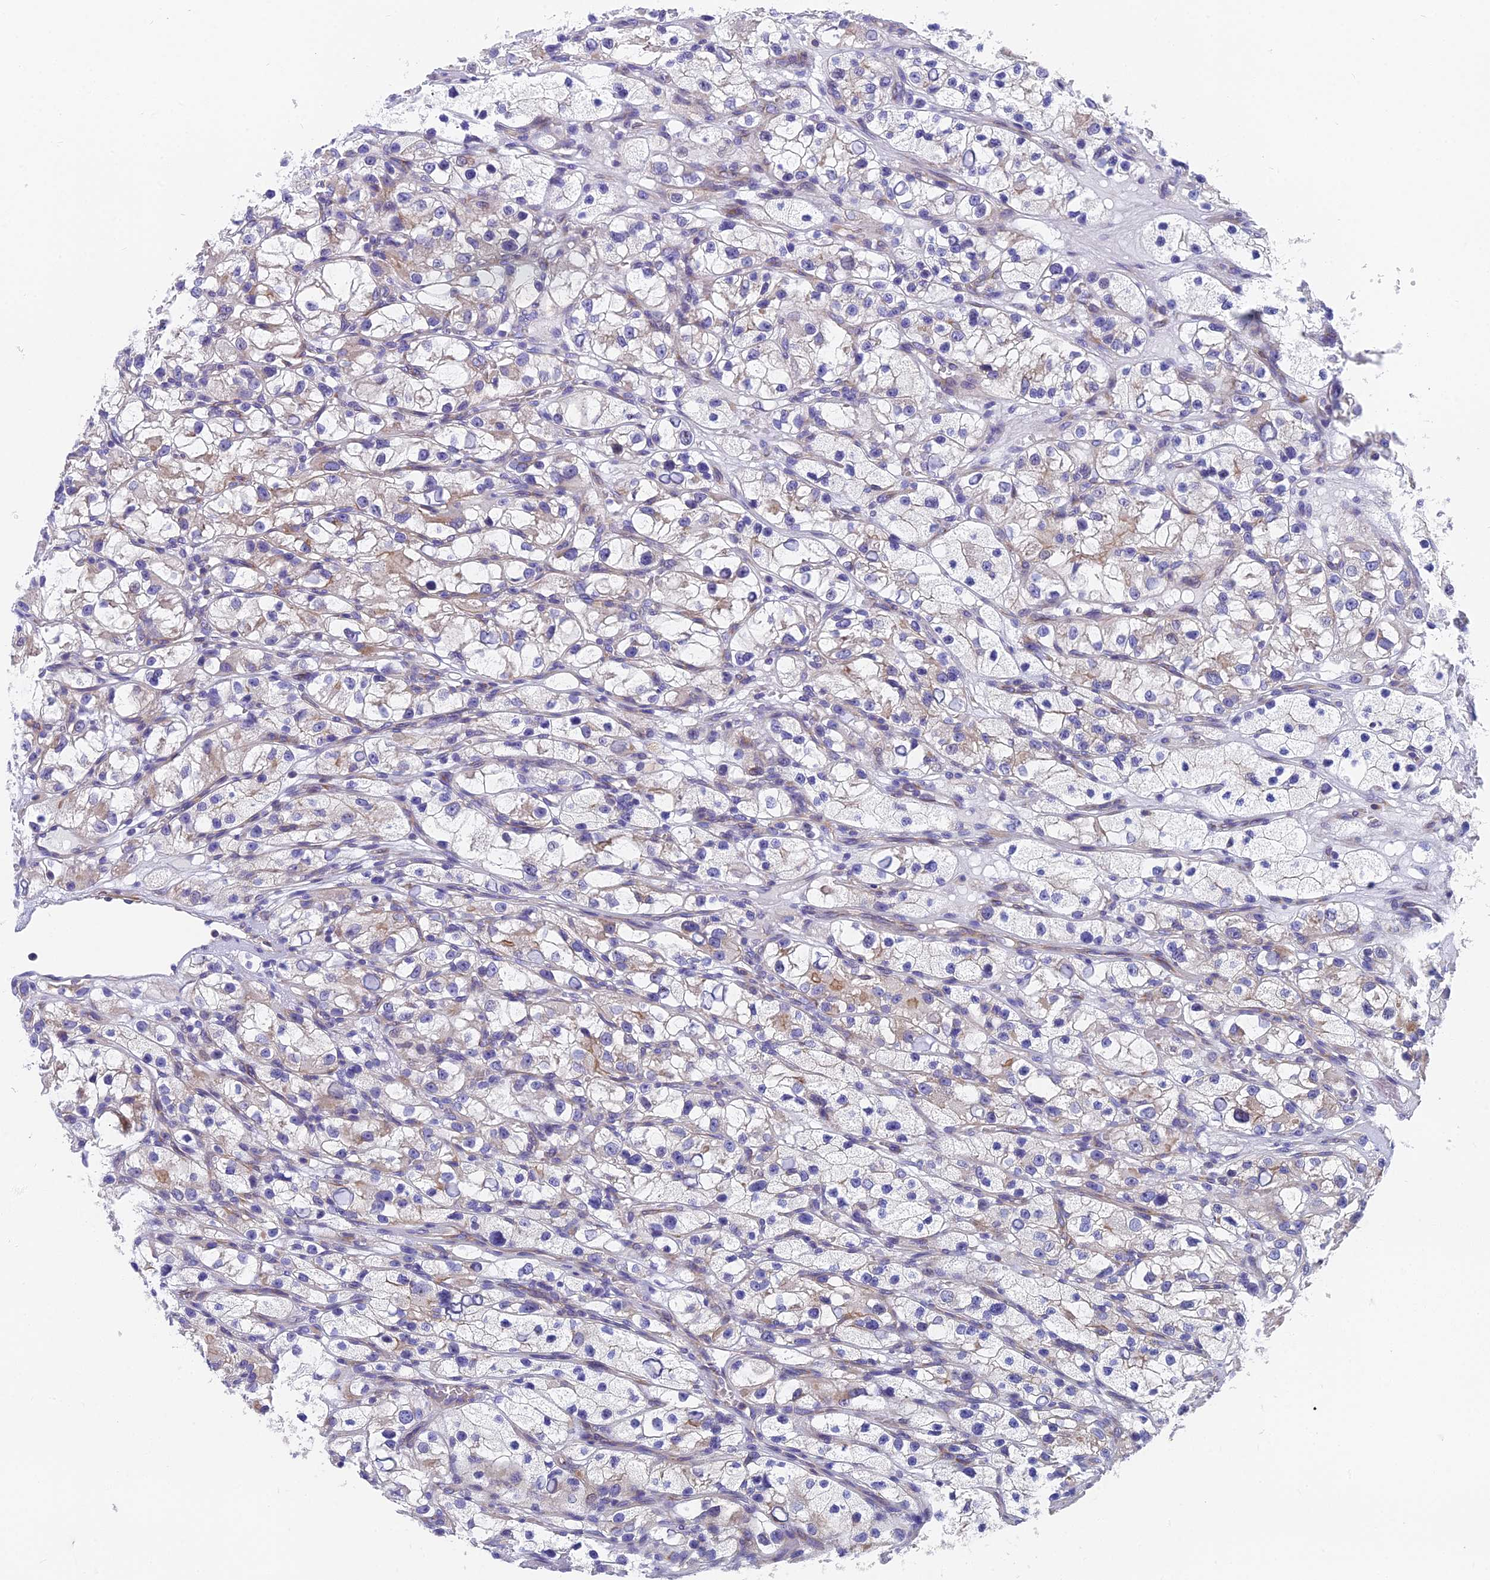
{"staining": {"intensity": "weak", "quantity": "25%-75%", "location": "cytoplasmic/membranous"}, "tissue": "renal cancer", "cell_type": "Tumor cells", "image_type": "cancer", "snomed": [{"axis": "morphology", "description": "Adenocarcinoma, NOS"}, {"axis": "topography", "description": "Kidney"}], "caption": "Human adenocarcinoma (renal) stained for a protein (brown) displays weak cytoplasmic/membranous positive staining in about 25%-75% of tumor cells.", "gene": "MVB12A", "patient": {"sex": "female", "age": 57}}